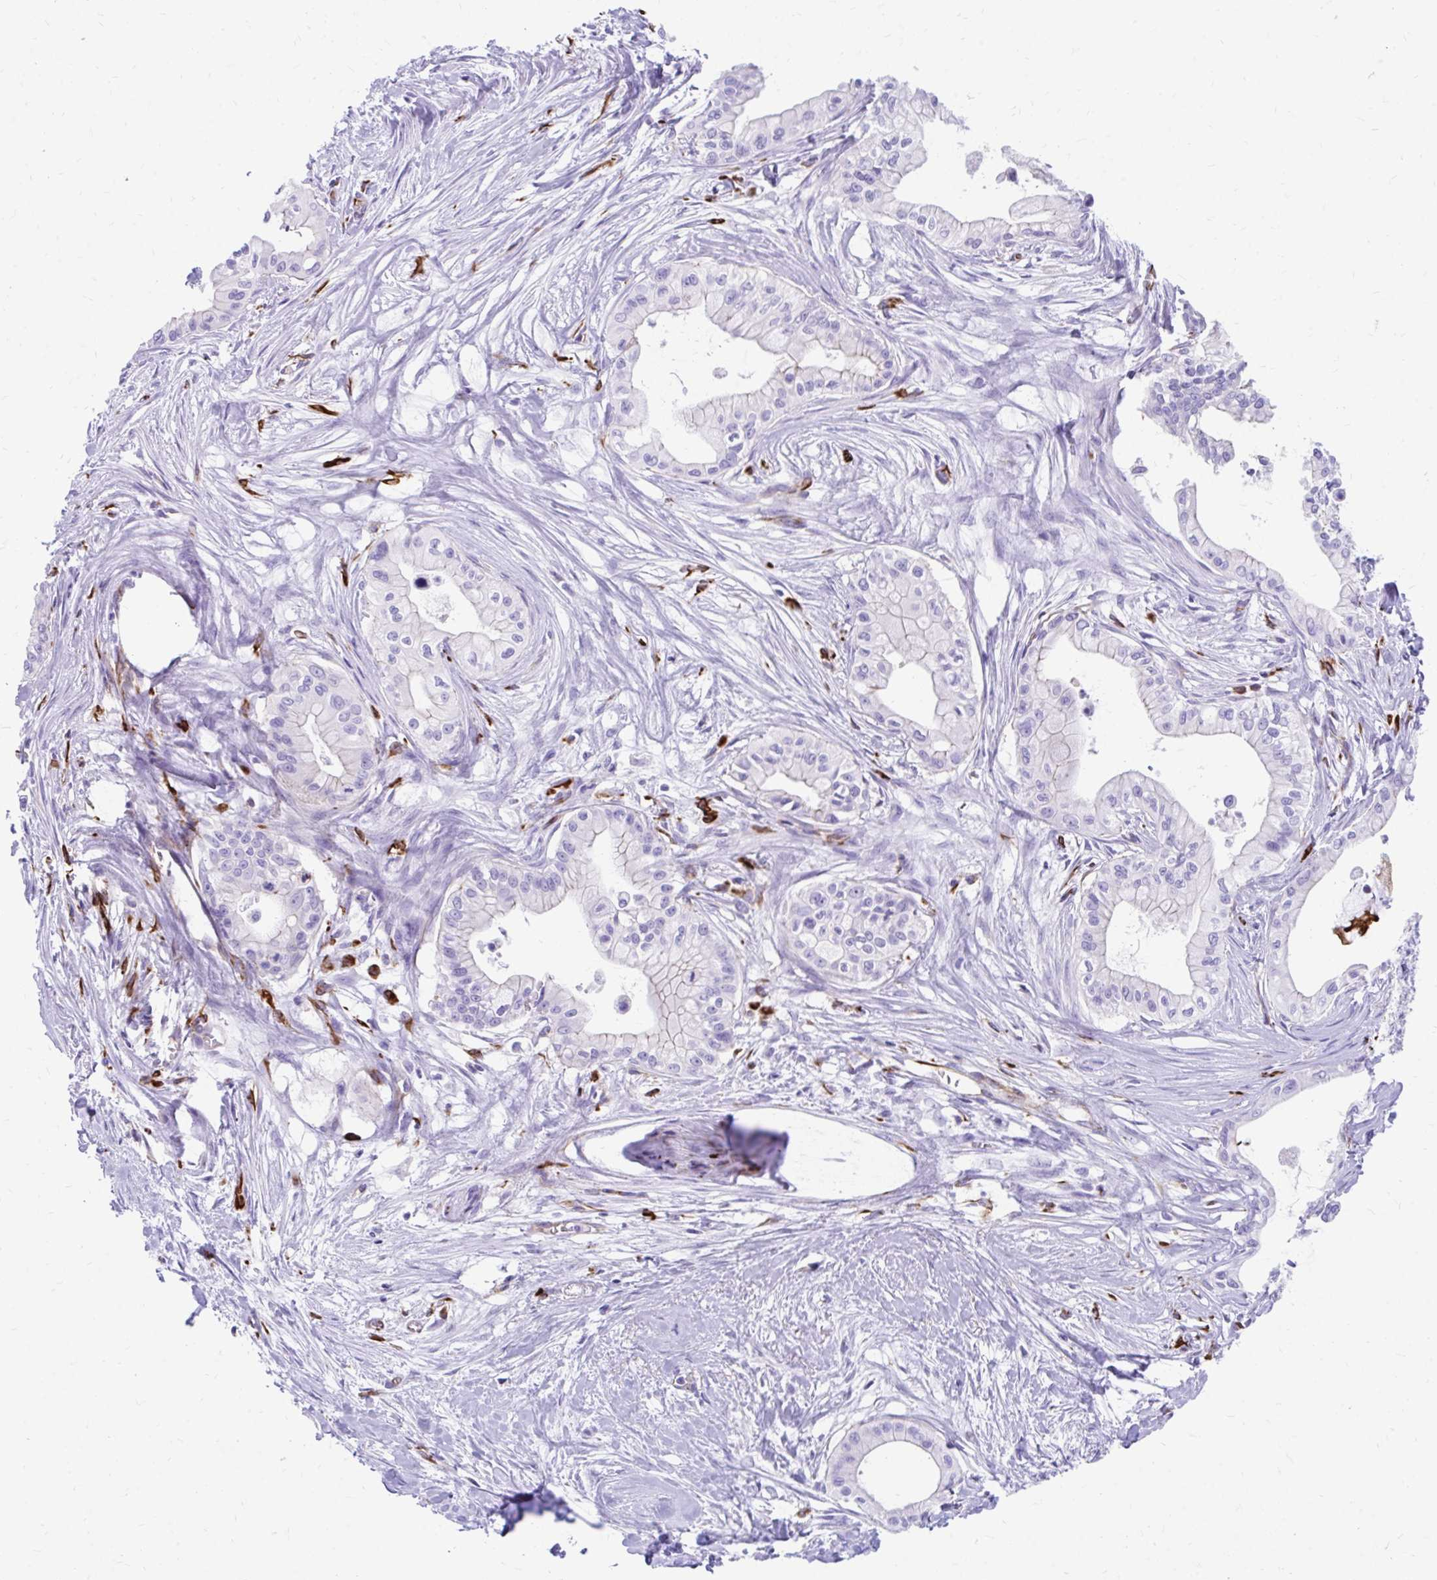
{"staining": {"intensity": "negative", "quantity": "none", "location": "none"}, "tissue": "pancreatic cancer", "cell_type": "Tumor cells", "image_type": "cancer", "snomed": [{"axis": "morphology", "description": "Adenocarcinoma, NOS"}, {"axis": "topography", "description": "Pancreas"}], "caption": "The IHC histopathology image has no significant expression in tumor cells of adenocarcinoma (pancreatic) tissue.", "gene": "ZNF699", "patient": {"sex": "male", "age": 78}}